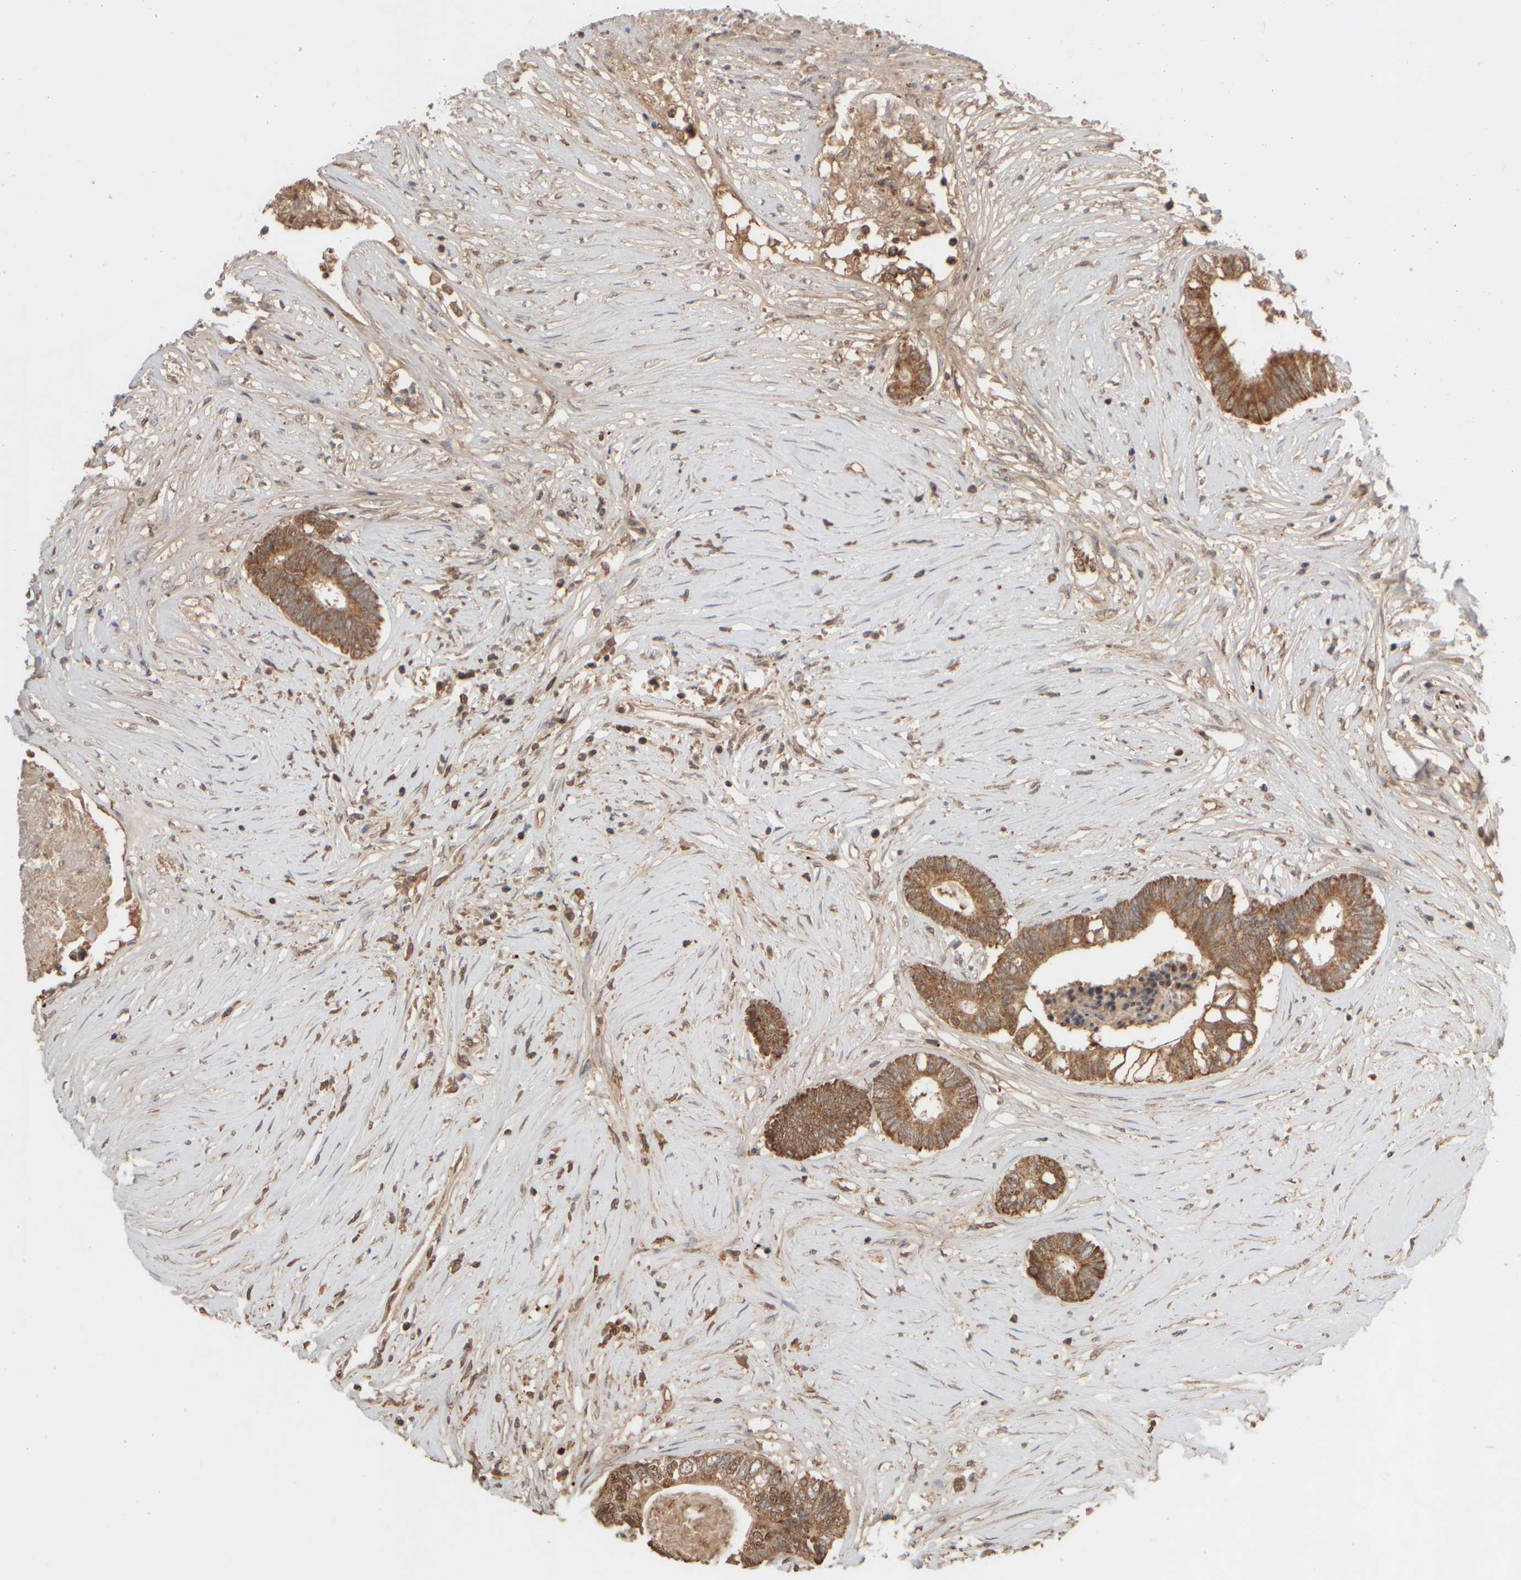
{"staining": {"intensity": "moderate", "quantity": ">75%", "location": "cytoplasmic/membranous"}, "tissue": "colorectal cancer", "cell_type": "Tumor cells", "image_type": "cancer", "snomed": [{"axis": "morphology", "description": "Adenocarcinoma, NOS"}, {"axis": "topography", "description": "Rectum"}], "caption": "Immunohistochemical staining of human adenocarcinoma (colorectal) displays moderate cytoplasmic/membranous protein expression in approximately >75% of tumor cells.", "gene": "EIF2B3", "patient": {"sex": "male", "age": 63}}